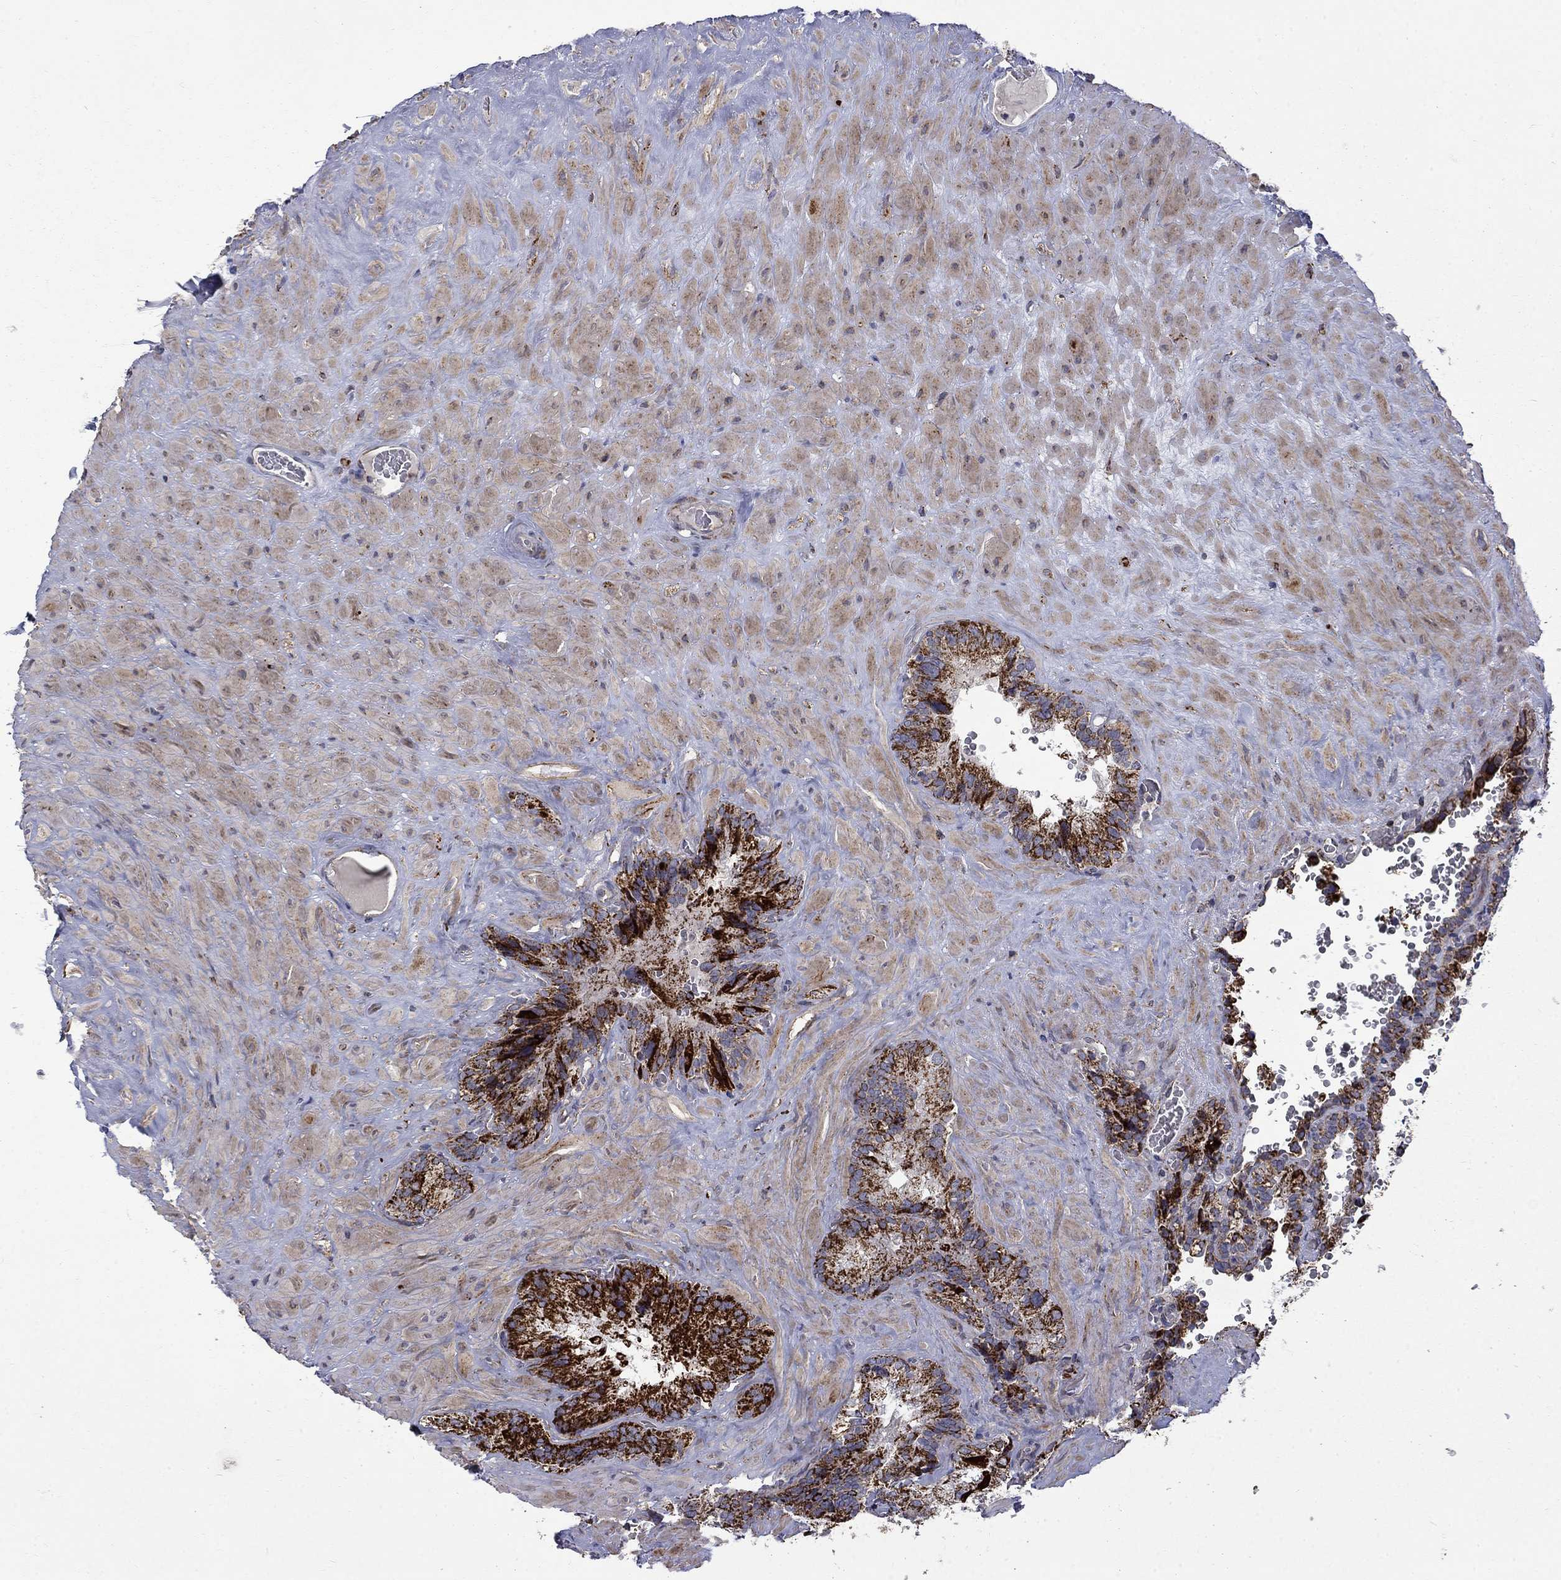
{"staining": {"intensity": "strong", "quantity": ">75%", "location": "cytoplasmic/membranous"}, "tissue": "seminal vesicle", "cell_type": "Glandular cells", "image_type": "normal", "snomed": [{"axis": "morphology", "description": "Normal tissue, NOS"}, {"axis": "topography", "description": "Seminal veicle"}], "caption": "The image displays immunohistochemical staining of benign seminal vesicle. There is strong cytoplasmic/membranous positivity is appreciated in about >75% of glandular cells.", "gene": "PCBP3", "patient": {"sex": "male", "age": 72}}